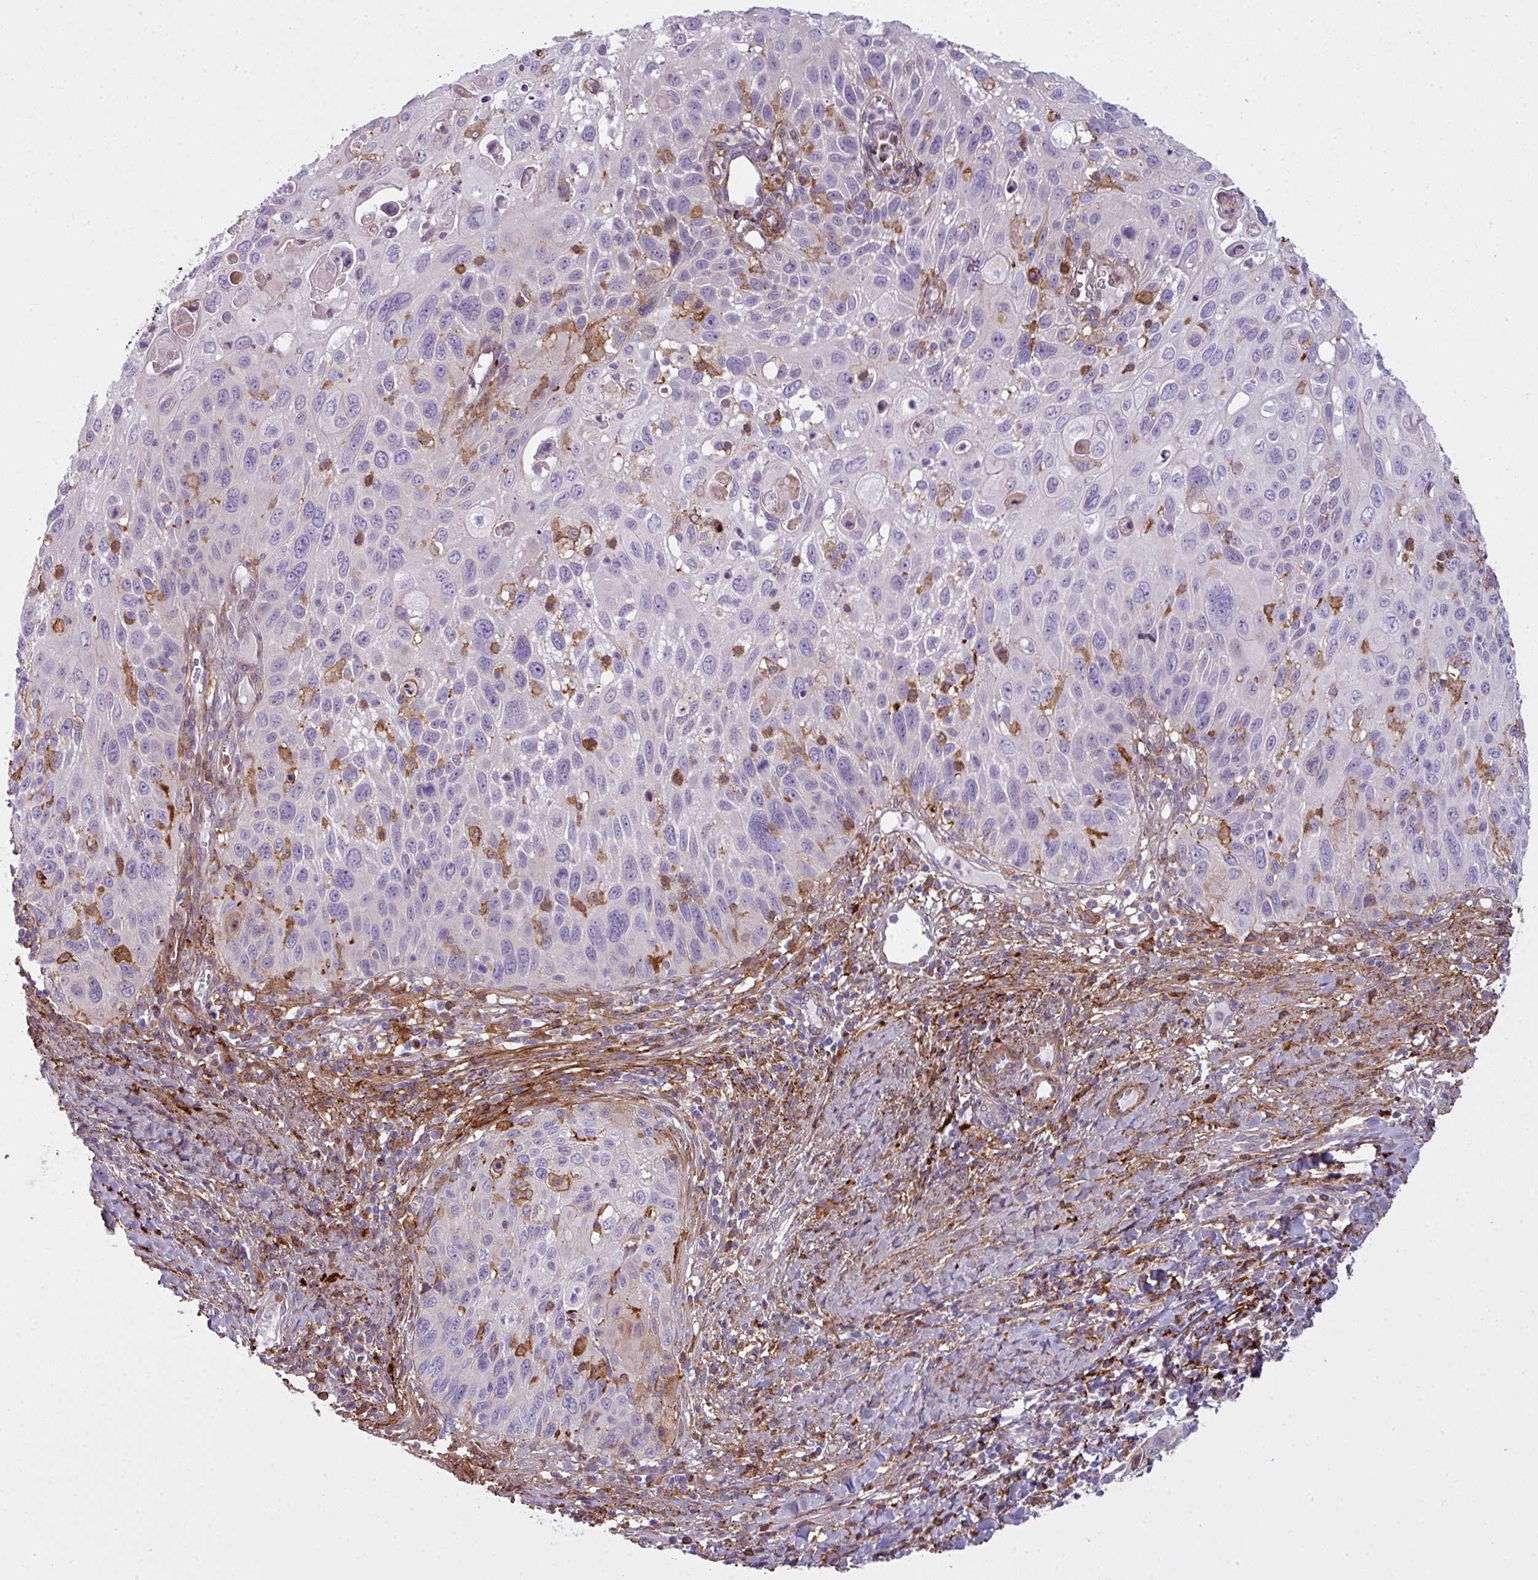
{"staining": {"intensity": "negative", "quantity": "none", "location": "none"}, "tissue": "cervical cancer", "cell_type": "Tumor cells", "image_type": "cancer", "snomed": [{"axis": "morphology", "description": "Squamous cell carcinoma, NOS"}, {"axis": "topography", "description": "Cervix"}], "caption": "Immunohistochemical staining of cervical squamous cell carcinoma demonstrates no significant staining in tumor cells. (DAB (3,3'-diaminobenzidine) immunohistochemistry with hematoxylin counter stain).", "gene": "COL8A1", "patient": {"sex": "female", "age": 70}}